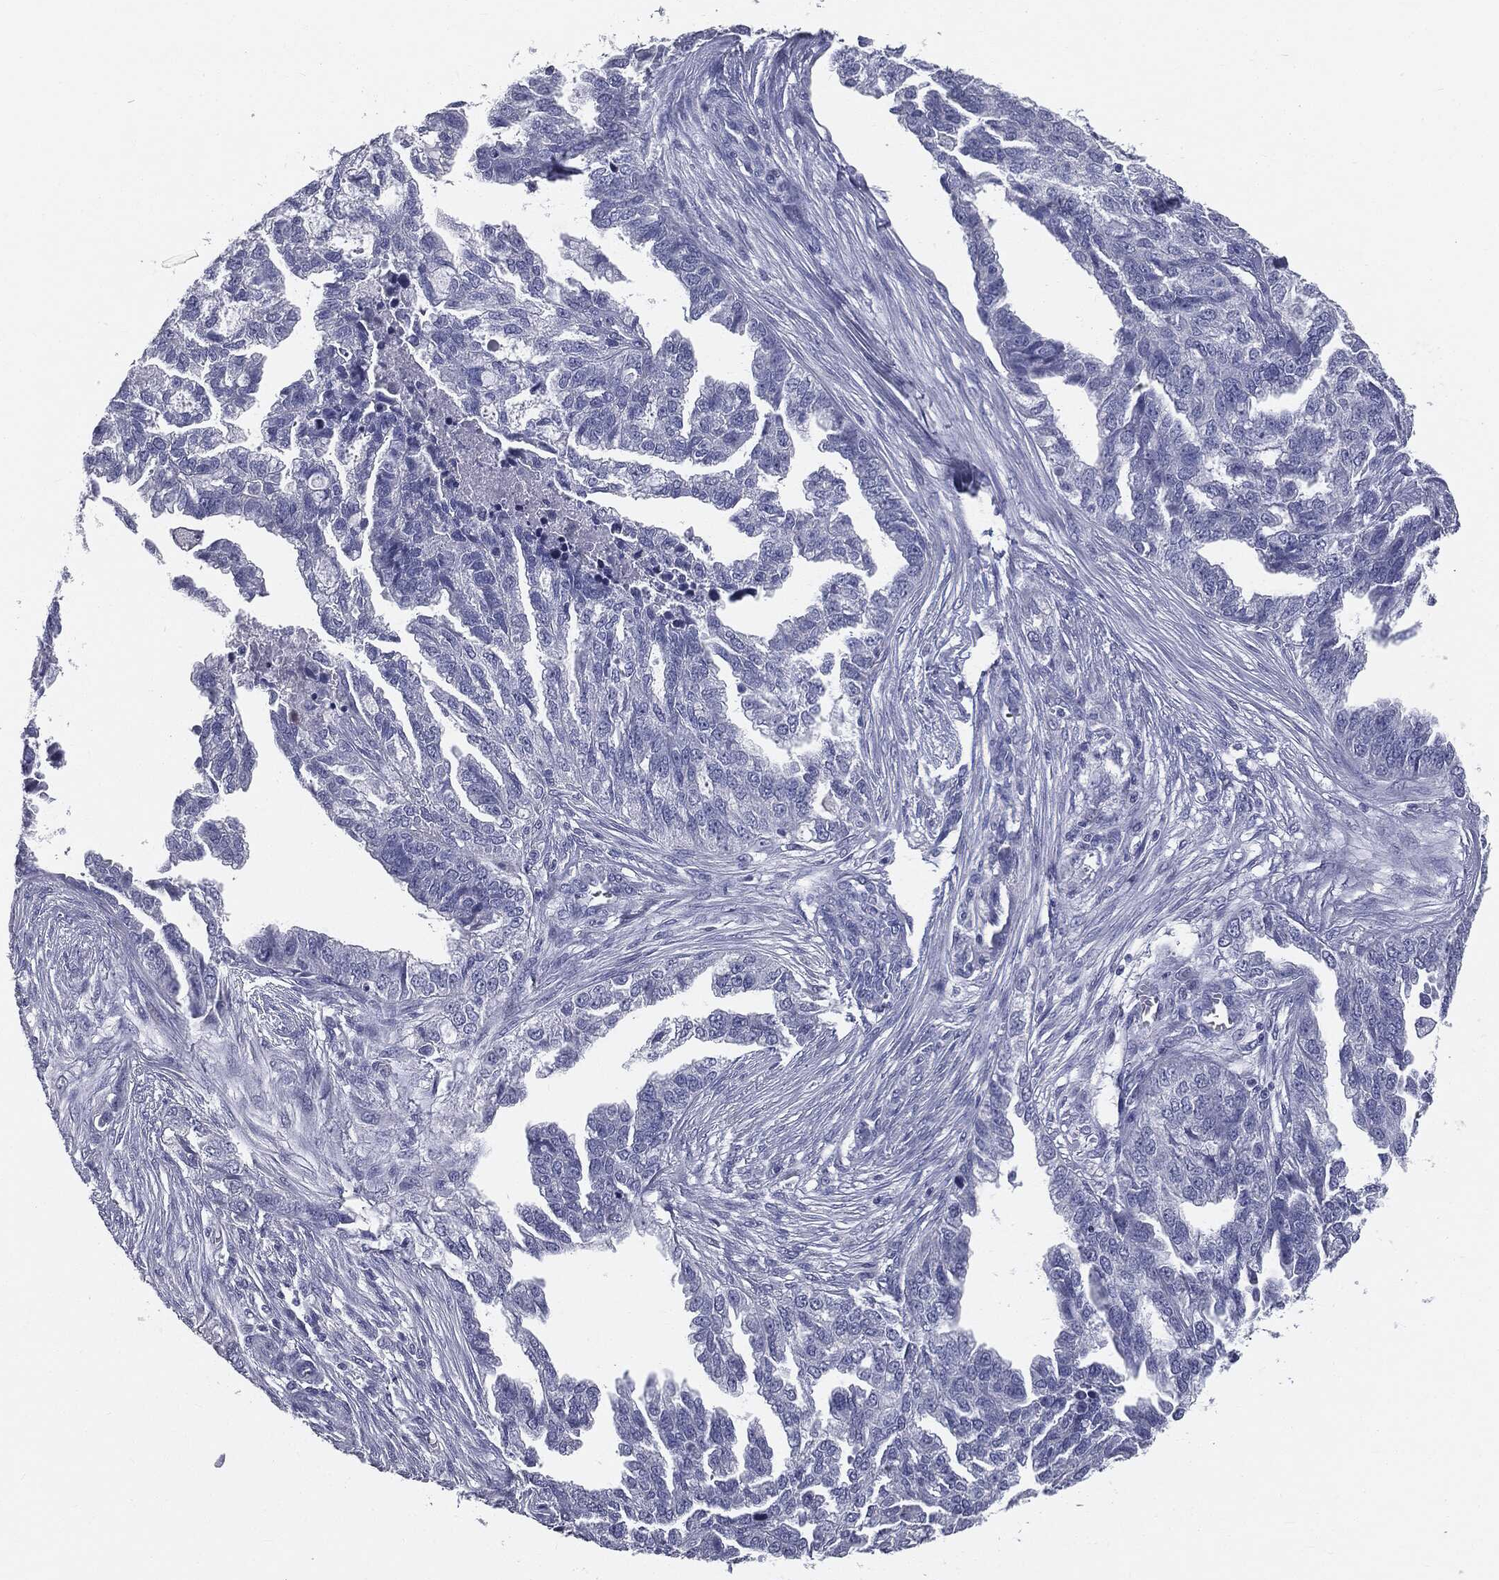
{"staining": {"intensity": "negative", "quantity": "none", "location": "none"}, "tissue": "ovarian cancer", "cell_type": "Tumor cells", "image_type": "cancer", "snomed": [{"axis": "morphology", "description": "Cystadenocarcinoma, serous, NOS"}, {"axis": "topography", "description": "Ovary"}], "caption": "Immunohistochemistry (IHC) micrograph of neoplastic tissue: human ovarian cancer (serous cystadenocarcinoma) stained with DAB (3,3'-diaminobenzidine) displays no significant protein expression in tumor cells.", "gene": "AFP", "patient": {"sex": "female", "age": 51}}